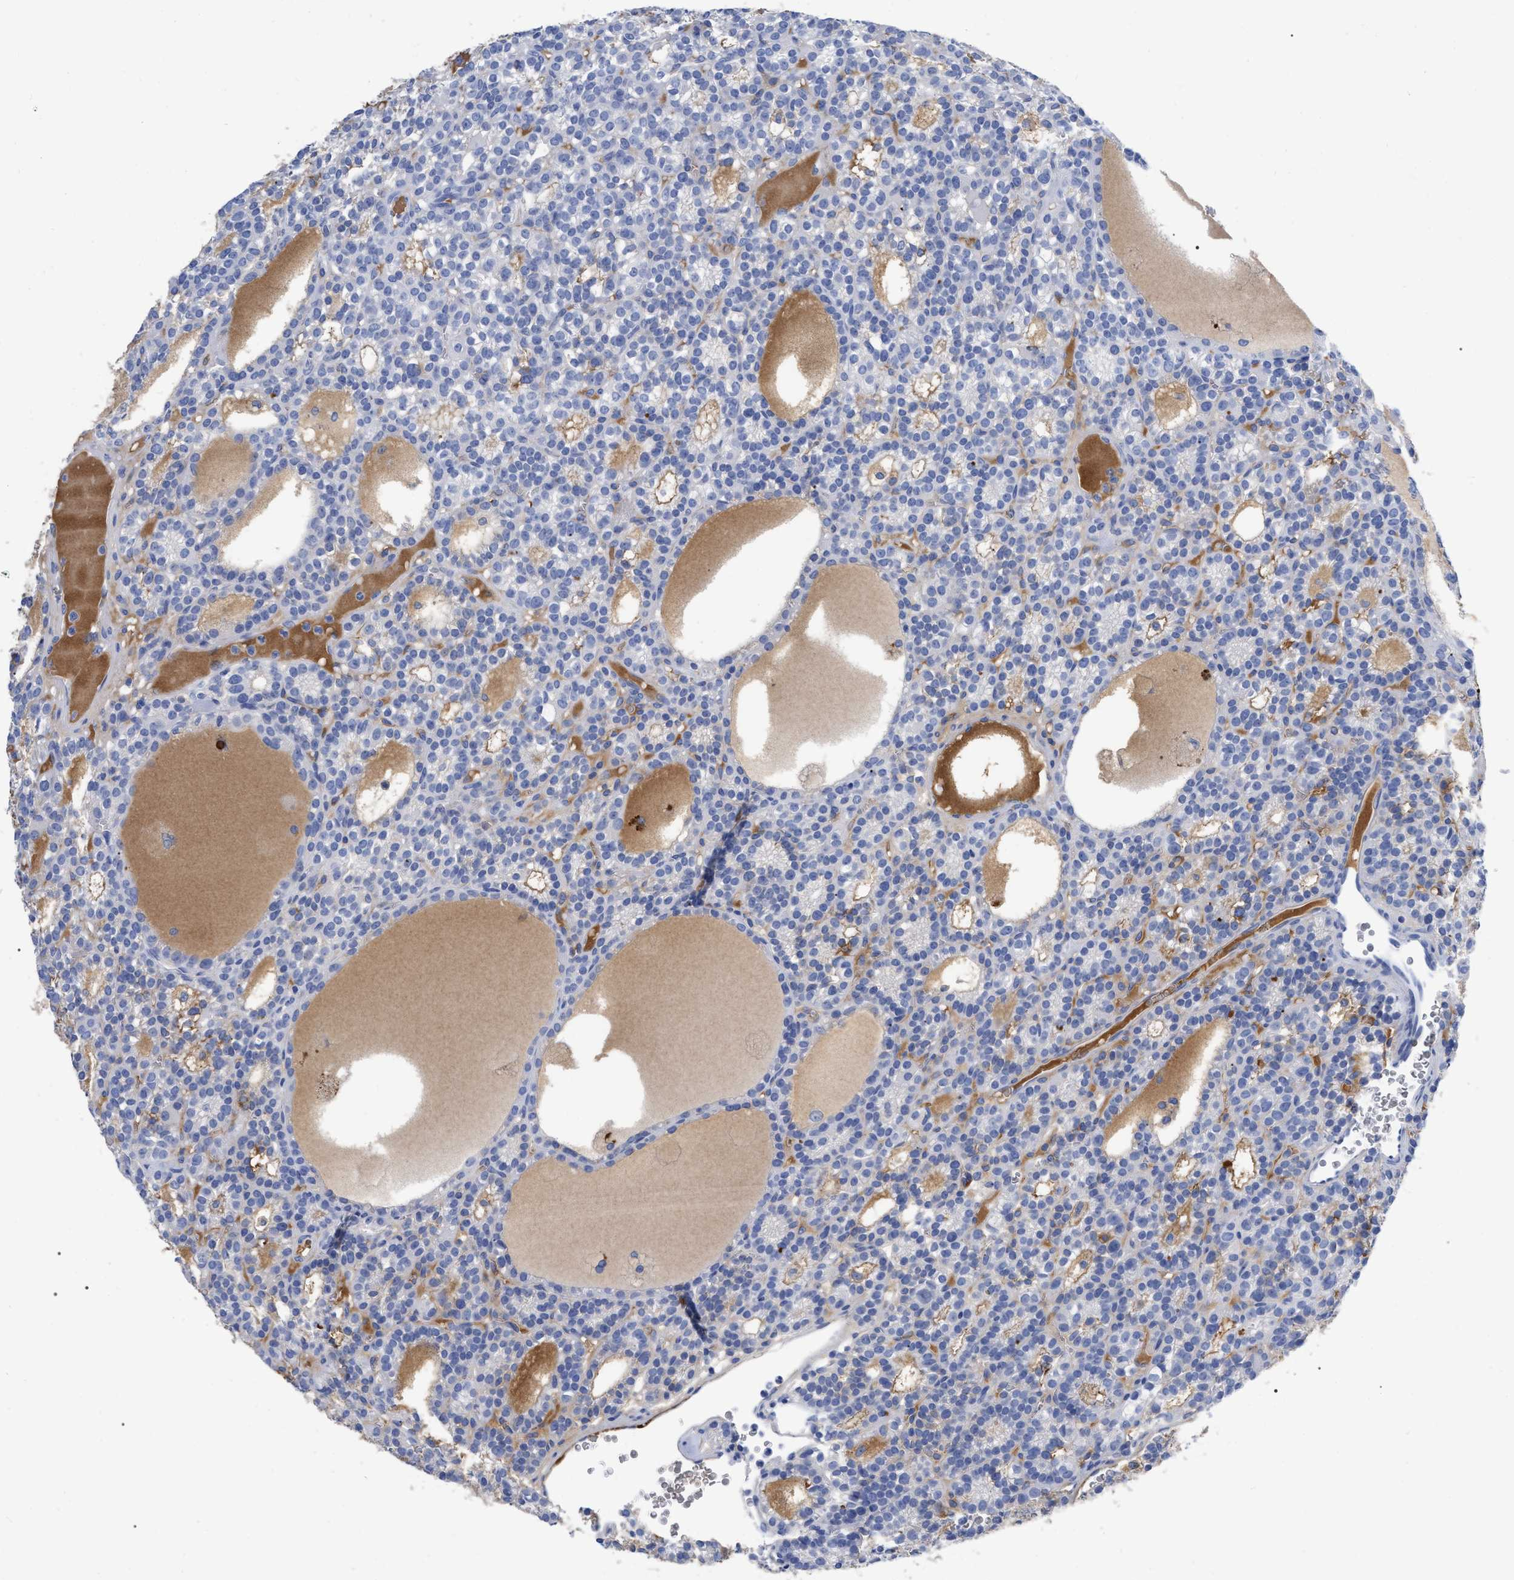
{"staining": {"intensity": "weak", "quantity": "<25%", "location": "cytoplasmic/membranous"}, "tissue": "parathyroid gland", "cell_type": "Glandular cells", "image_type": "normal", "snomed": [{"axis": "morphology", "description": "Normal tissue, NOS"}, {"axis": "morphology", "description": "Adenoma, NOS"}, {"axis": "topography", "description": "Parathyroid gland"}], "caption": "Protein analysis of unremarkable parathyroid gland shows no significant expression in glandular cells. (DAB (3,3'-diaminobenzidine) immunohistochemistry (IHC) visualized using brightfield microscopy, high magnification).", "gene": "IGHV5", "patient": {"sex": "female", "age": 58}}